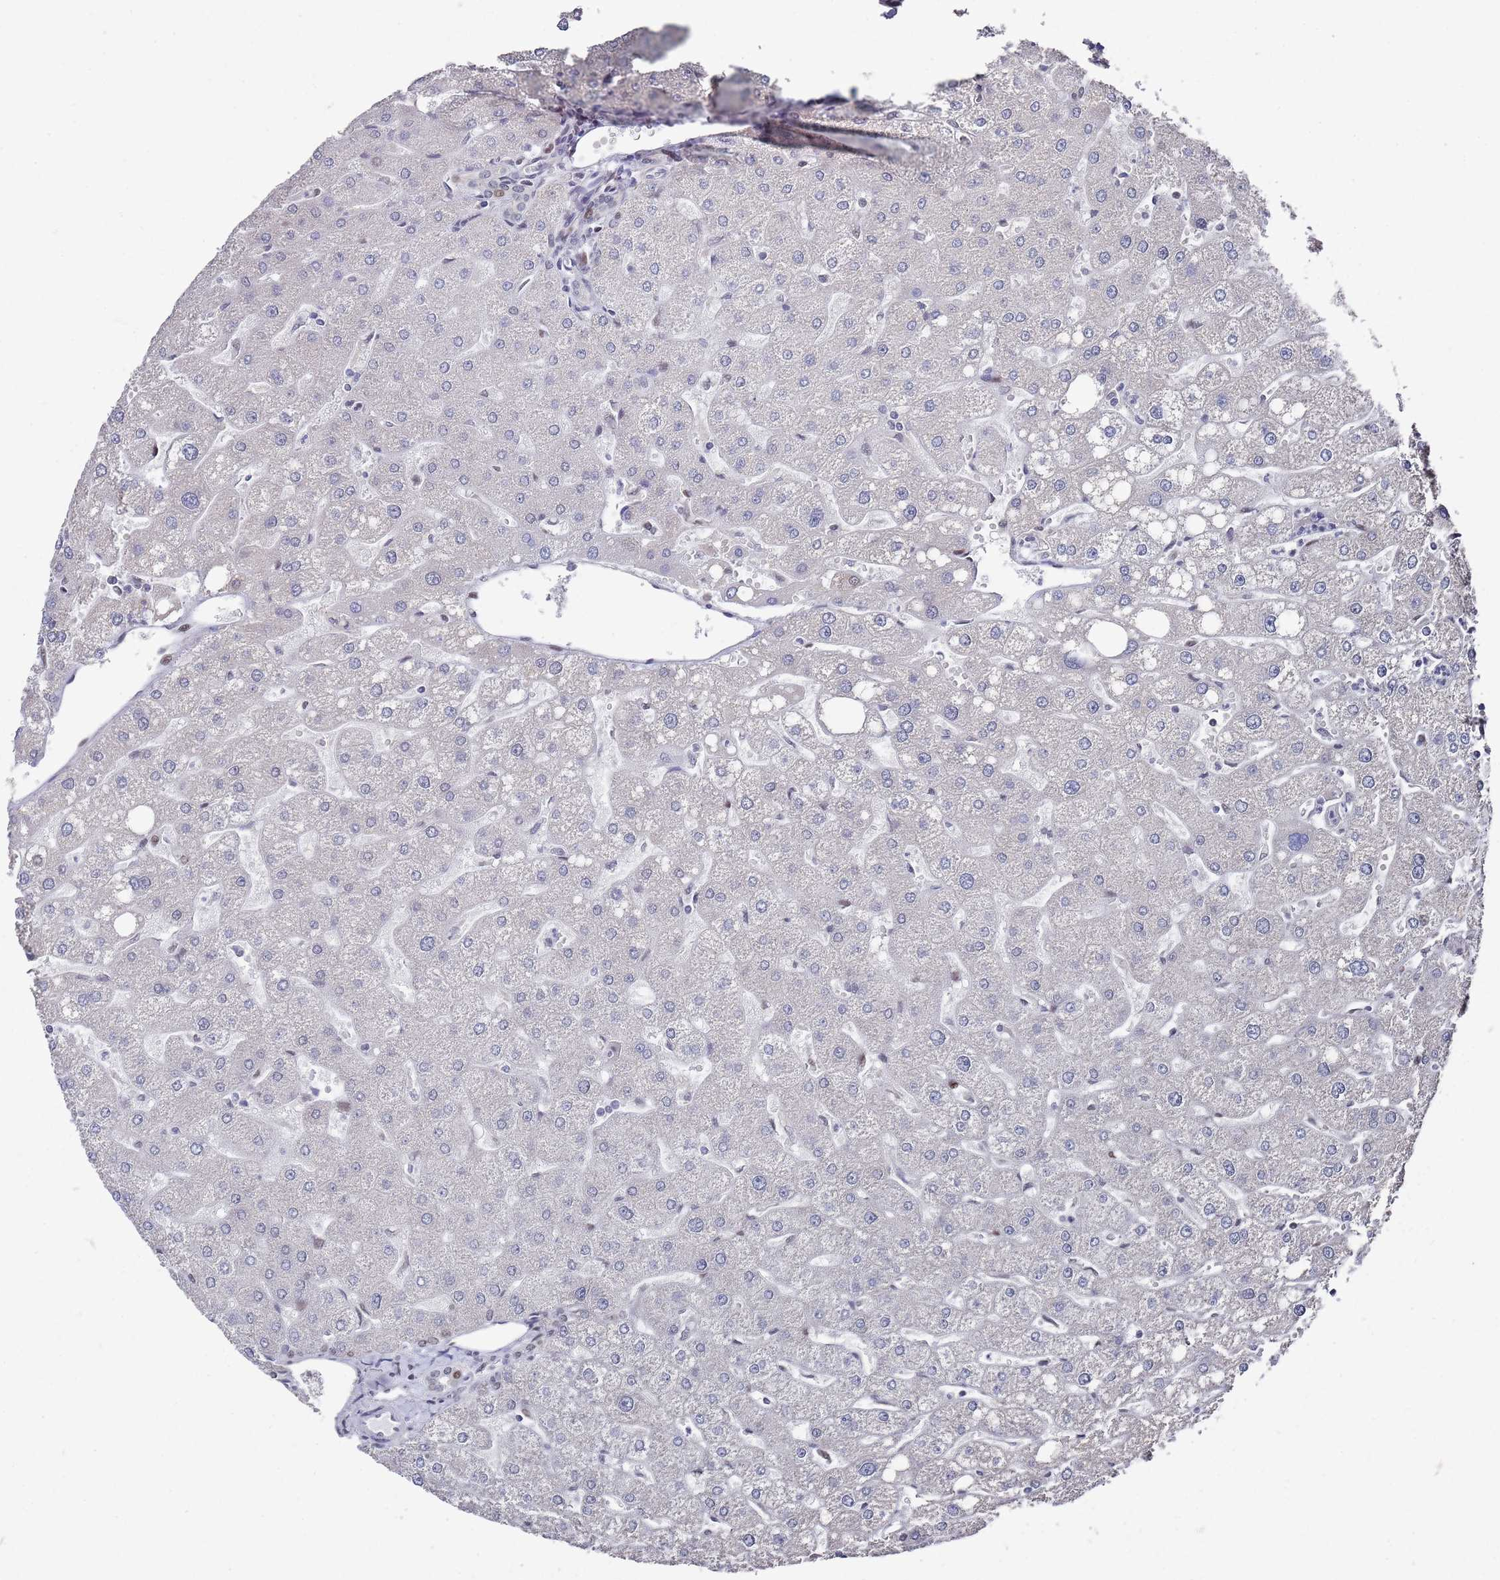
{"staining": {"intensity": "weak", "quantity": "<25%", "location": "nuclear"}, "tissue": "liver", "cell_type": "Cholangiocytes", "image_type": "normal", "snomed": [{"axis": "morphology", "description": "Normal tissue, NOS"}, {"axis": "topography", "description": "Liver"}], "caption": "Micrograph shows no protein positivity in cholangiocytes of unremarkable liver. (Stains: DAB immunohistochemistry (IHC) with hematoxylin counter stain, Microscopy: brightfield microscopy at high magnification).", "gene": "COPS6", "patient": {"sex": "male", "age": 67}}